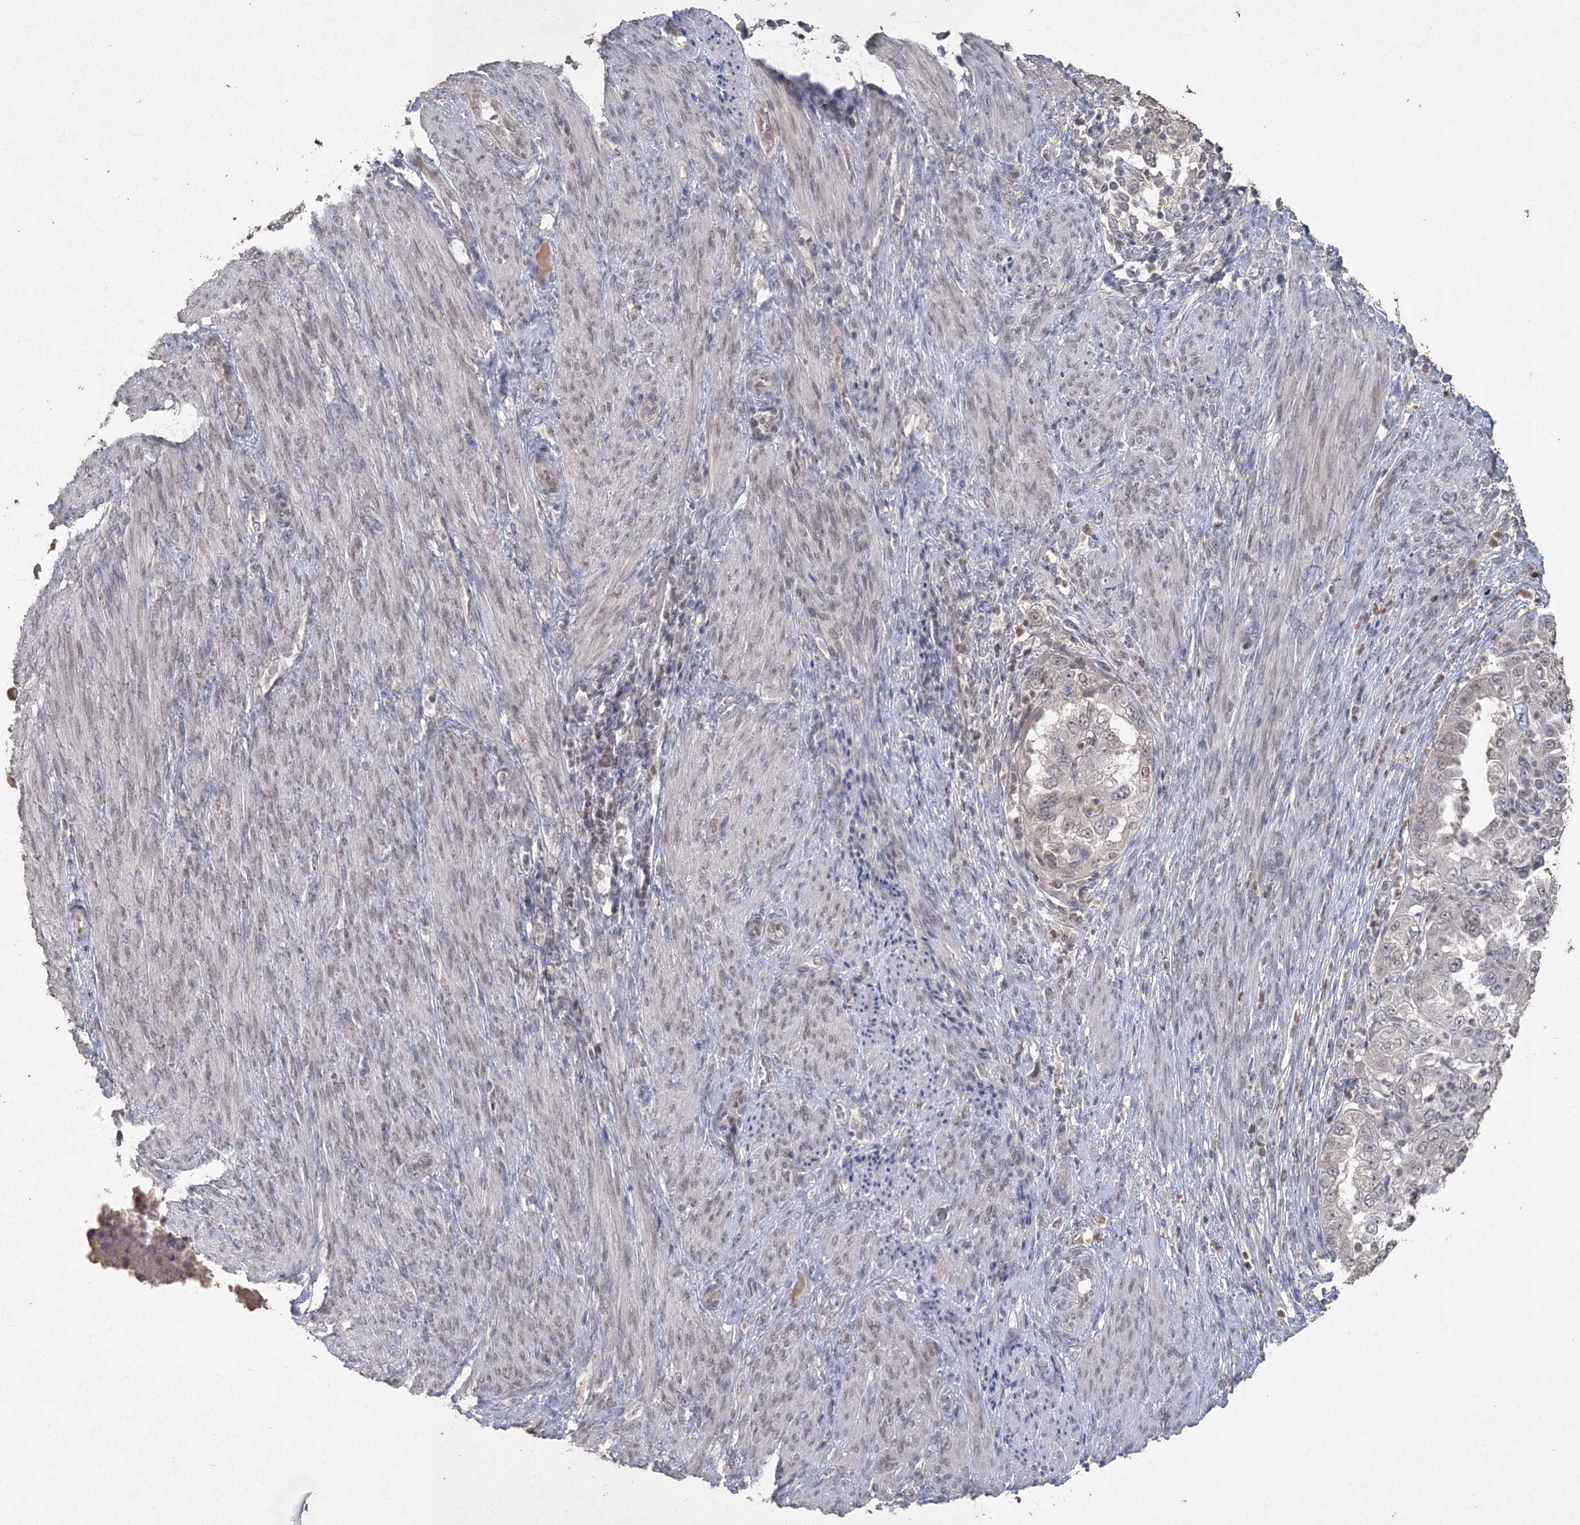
{"staining": {"intensity": "negative", "quantity": "none", "location": "none"}, "tissue": "endometrial cancer", "cell_type": "Tumor cells", "image_type": "cancer", "snomed": [{"axis": "morphology", "description": "Adenocarcinoma, NOS"}, {"axis": "topography", "description": "Endometrium"}], "caption": "Endometrial cancer was stained to show a protein in brown. There is no significant positivity in tumor cells.", "gene": "UIMC1", "patient": {"sex": "female", "age": 85}}